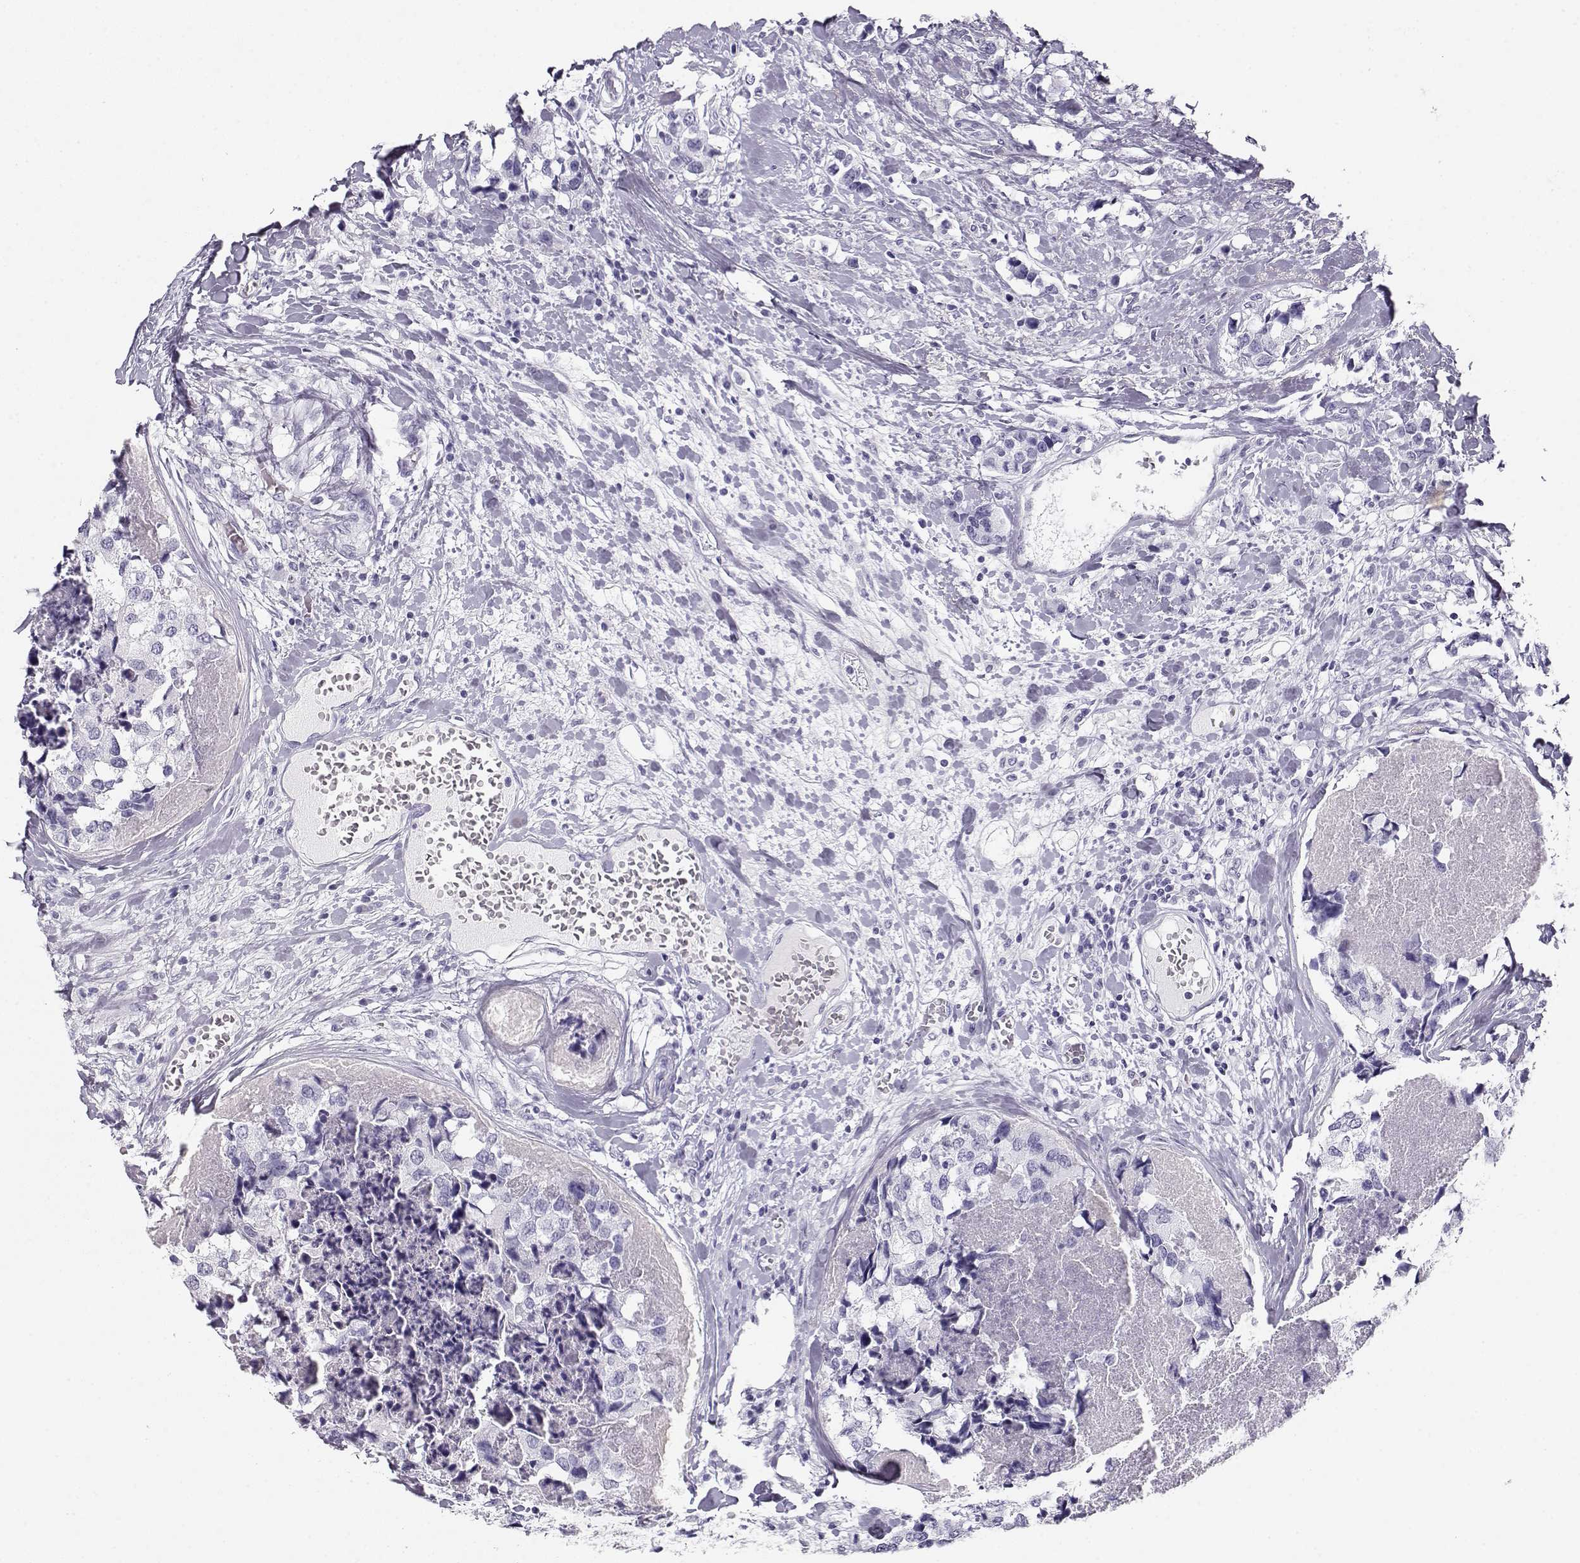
{"staining": {"intensity": "negative", "quantity": "none", "location": "none"}, "tissue": "breast cancer", "cell_type": "Tumor cells", "image_type": "cancer", "snomed": [{"axis": "morphology", "description": "Lobular carcinoma"}, {"axis": "topography", "description": "Breast"}], "caption": "Tumor cells are negative for protein expression in human breast cancer. (DAB (3,3'-diaminobenzidine) IHC visualized using brightfield microscopy, high magnification).", "gene": "MAGEC1", "patient": {"sex": "female", "age": 59}}